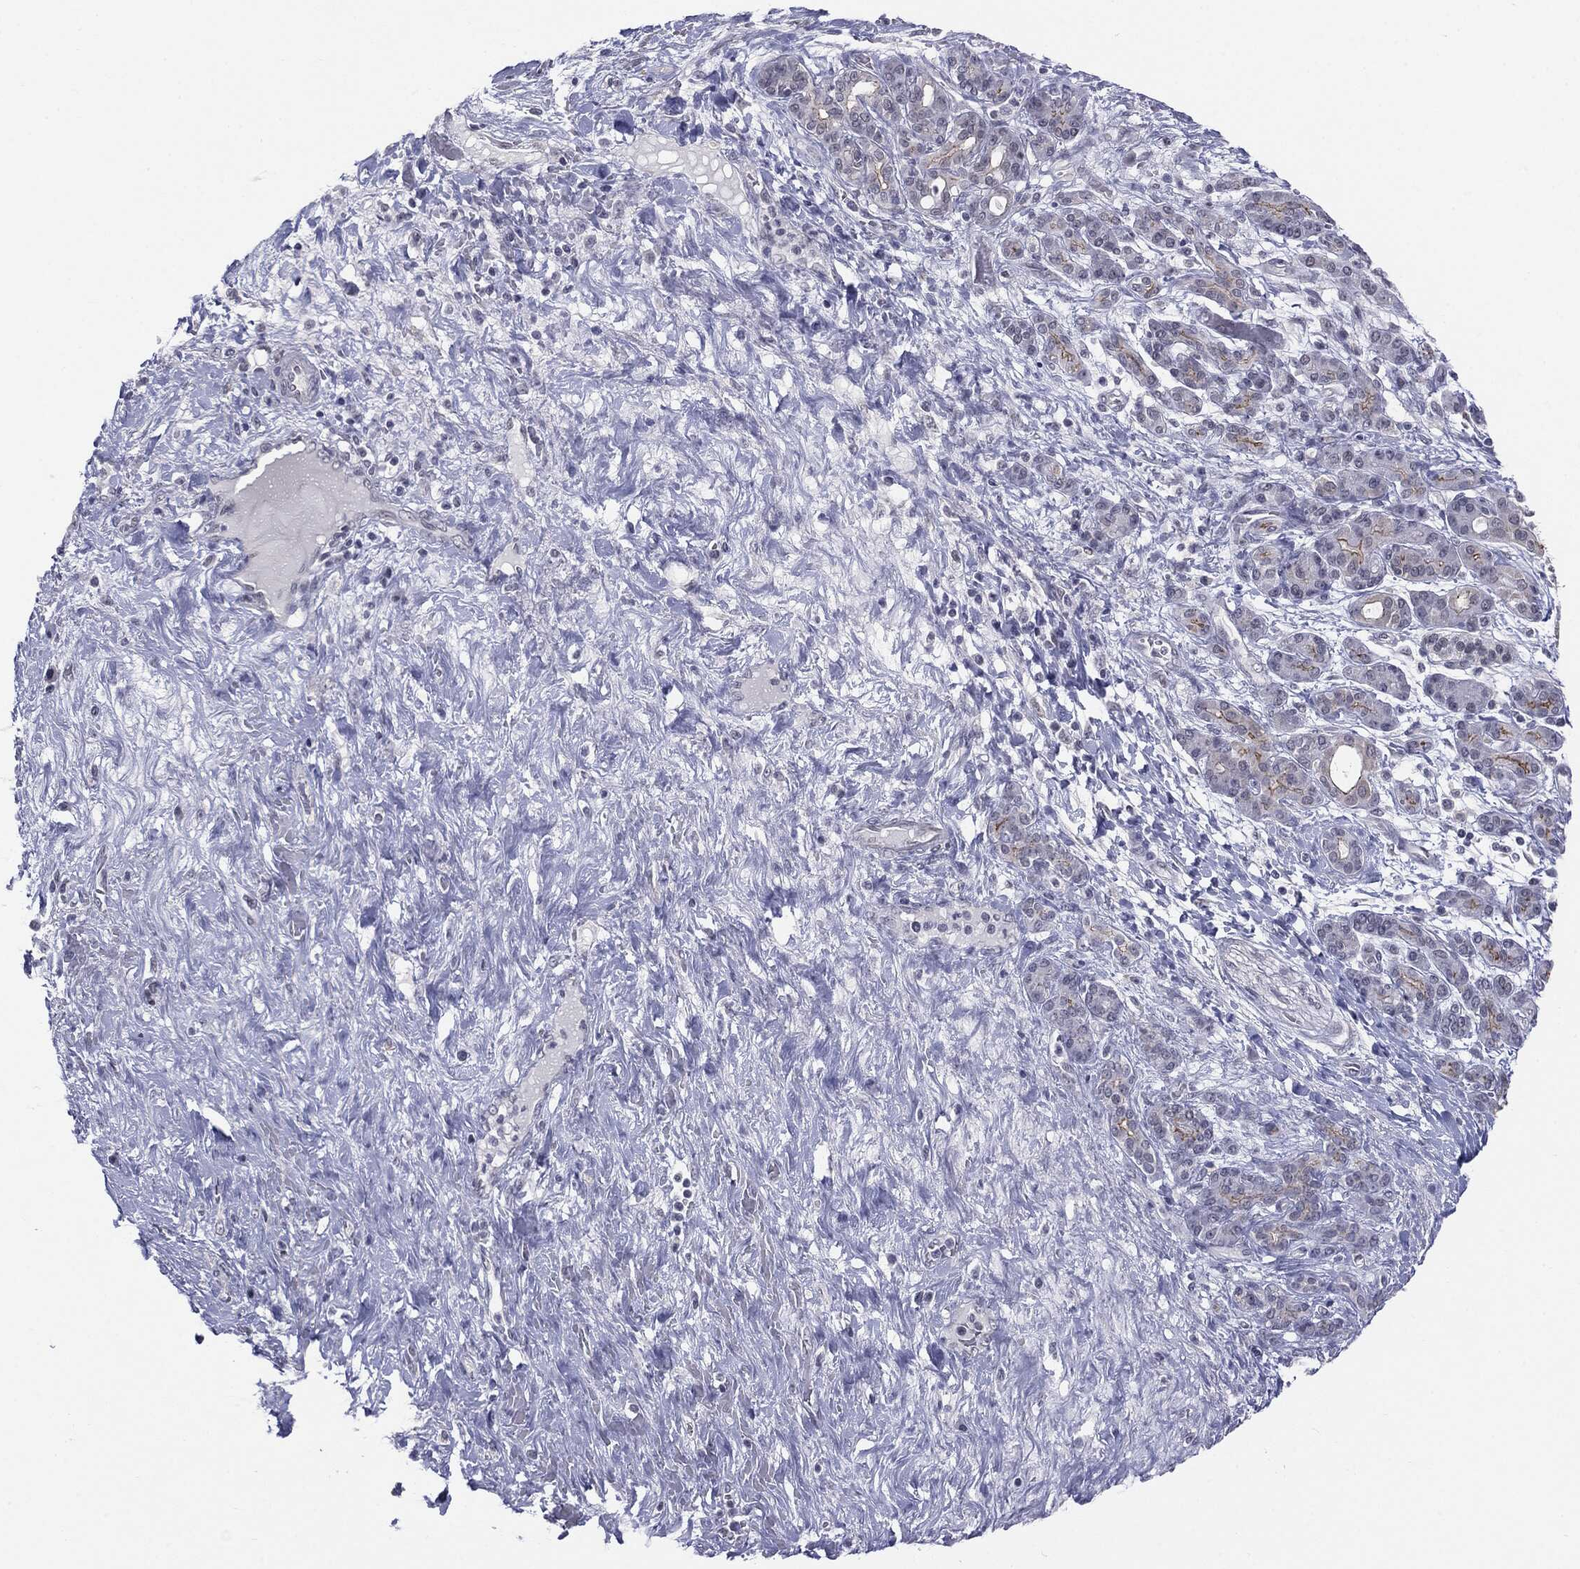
{"staining": {"intensity": "negative", "quantity": "none", "location": "none"}, "tissue": "pancreatic cancer", "cell_type": "Tumor cells", "image_type": "cancer", "snomed": [{"axis": "morphology", "description": "Adenocarcinoma, NOS"}, {"axis": "topography", "description": "Pancreas"}], "caption": "This is an IHC histopathology image of pancreatic cancer. There is no expression in tumor cells.", "gene": "SLC5A5", "patient": {"sex": "male", "age": 44}}